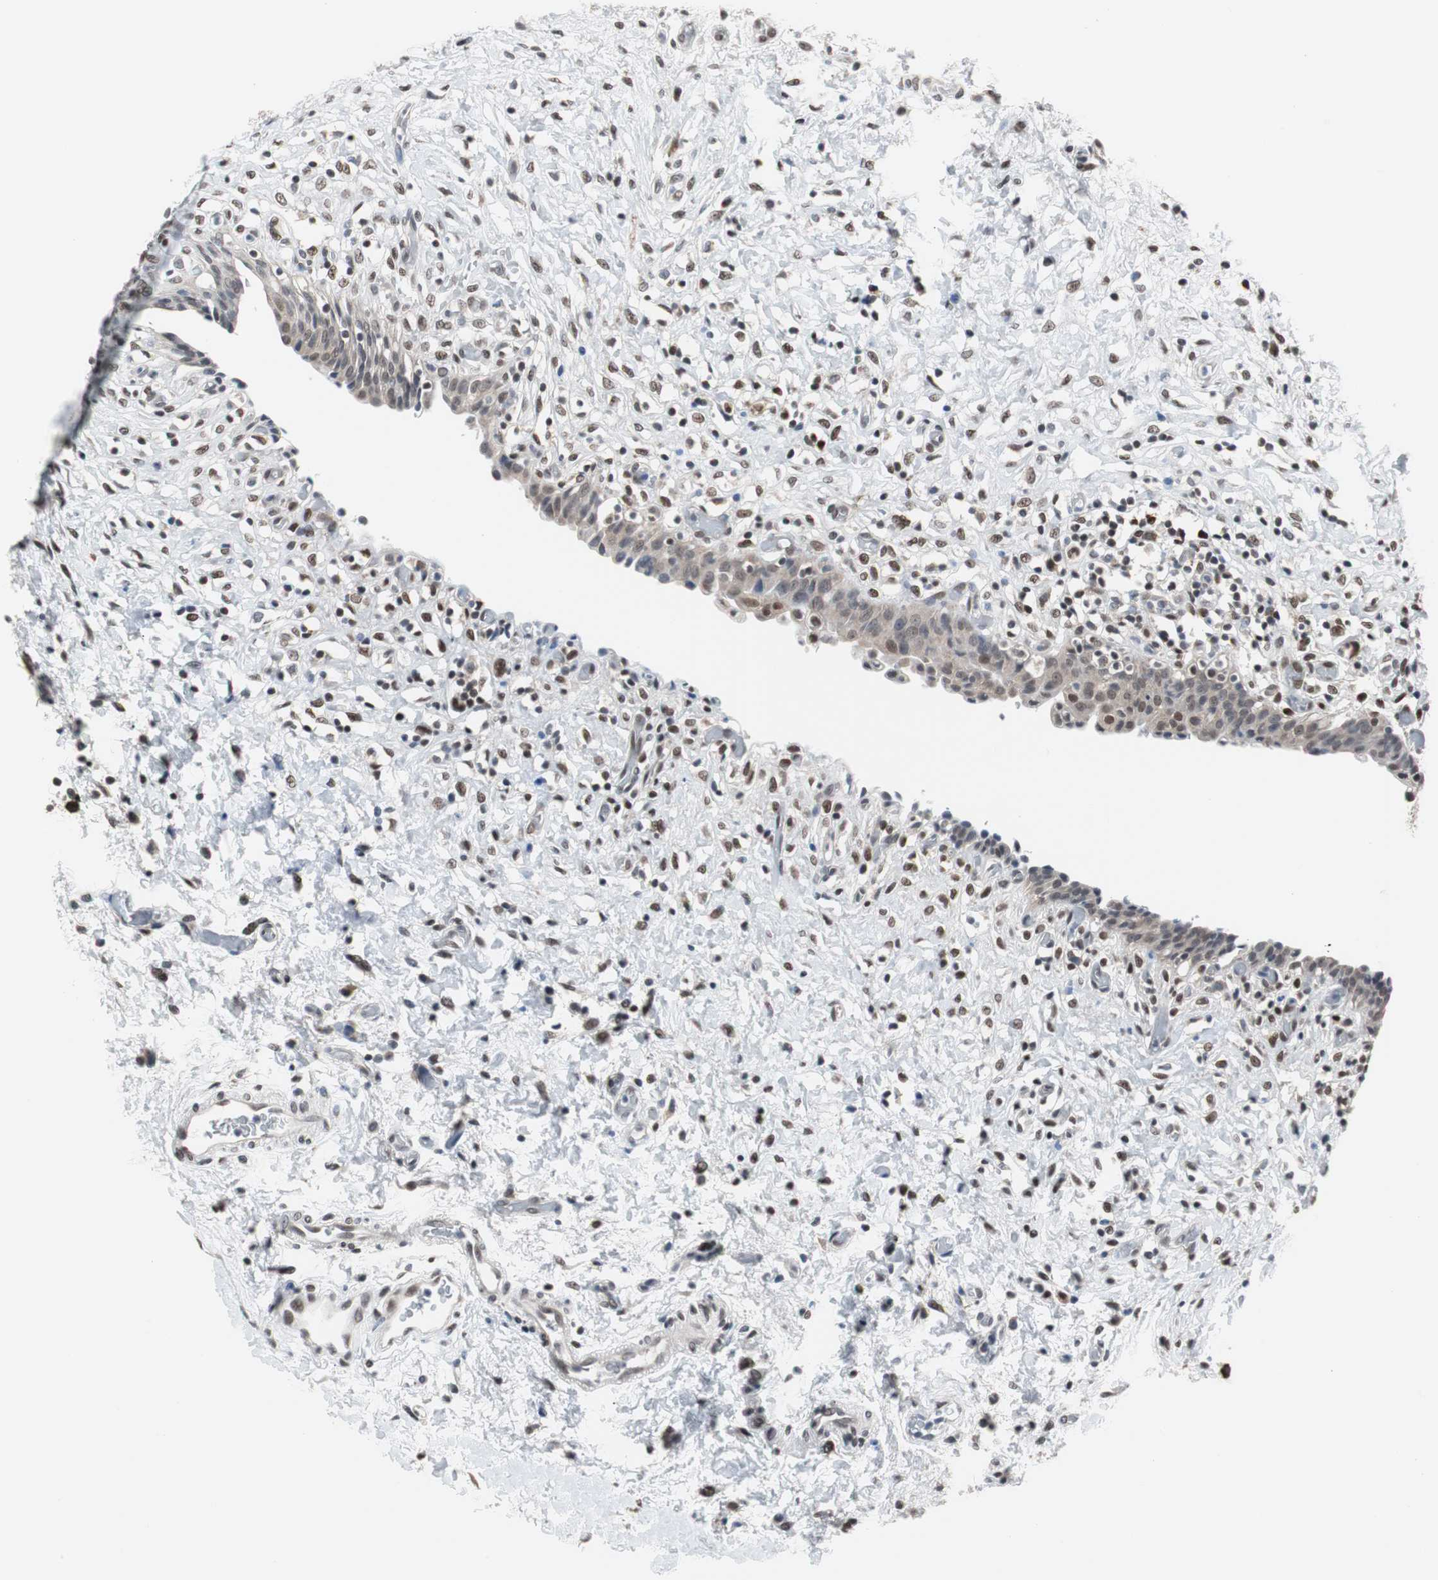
{"staining": {"intensity": "weak", "quantity": ">75%", "location": "cytoplasmic/membranous,nuclear"}, "tissue": "urinary bladder", "cell_type": "Urothelial cells", "image_type": "normal", "snomed": [{"axis": "morphology", "description": "Normal tissue, NOS"}, {"axis": "topography", "description": "Urinary bladder"}], "caption": "High-magnification brightfield microscopy of normal urinary bladder stained with DAB (3,3'-diaminobenzidine) (brown) and counterstained with hematoxylin (blue). urothelial cells exhibit weak cytoplasmic/membranous,nuclear positivity is appreciated in about>75% of cells. (IHC, brightfield microscopy, high magnification).", "gene": "ZHX2", "patient": {"sex": "male", "age": 51}}